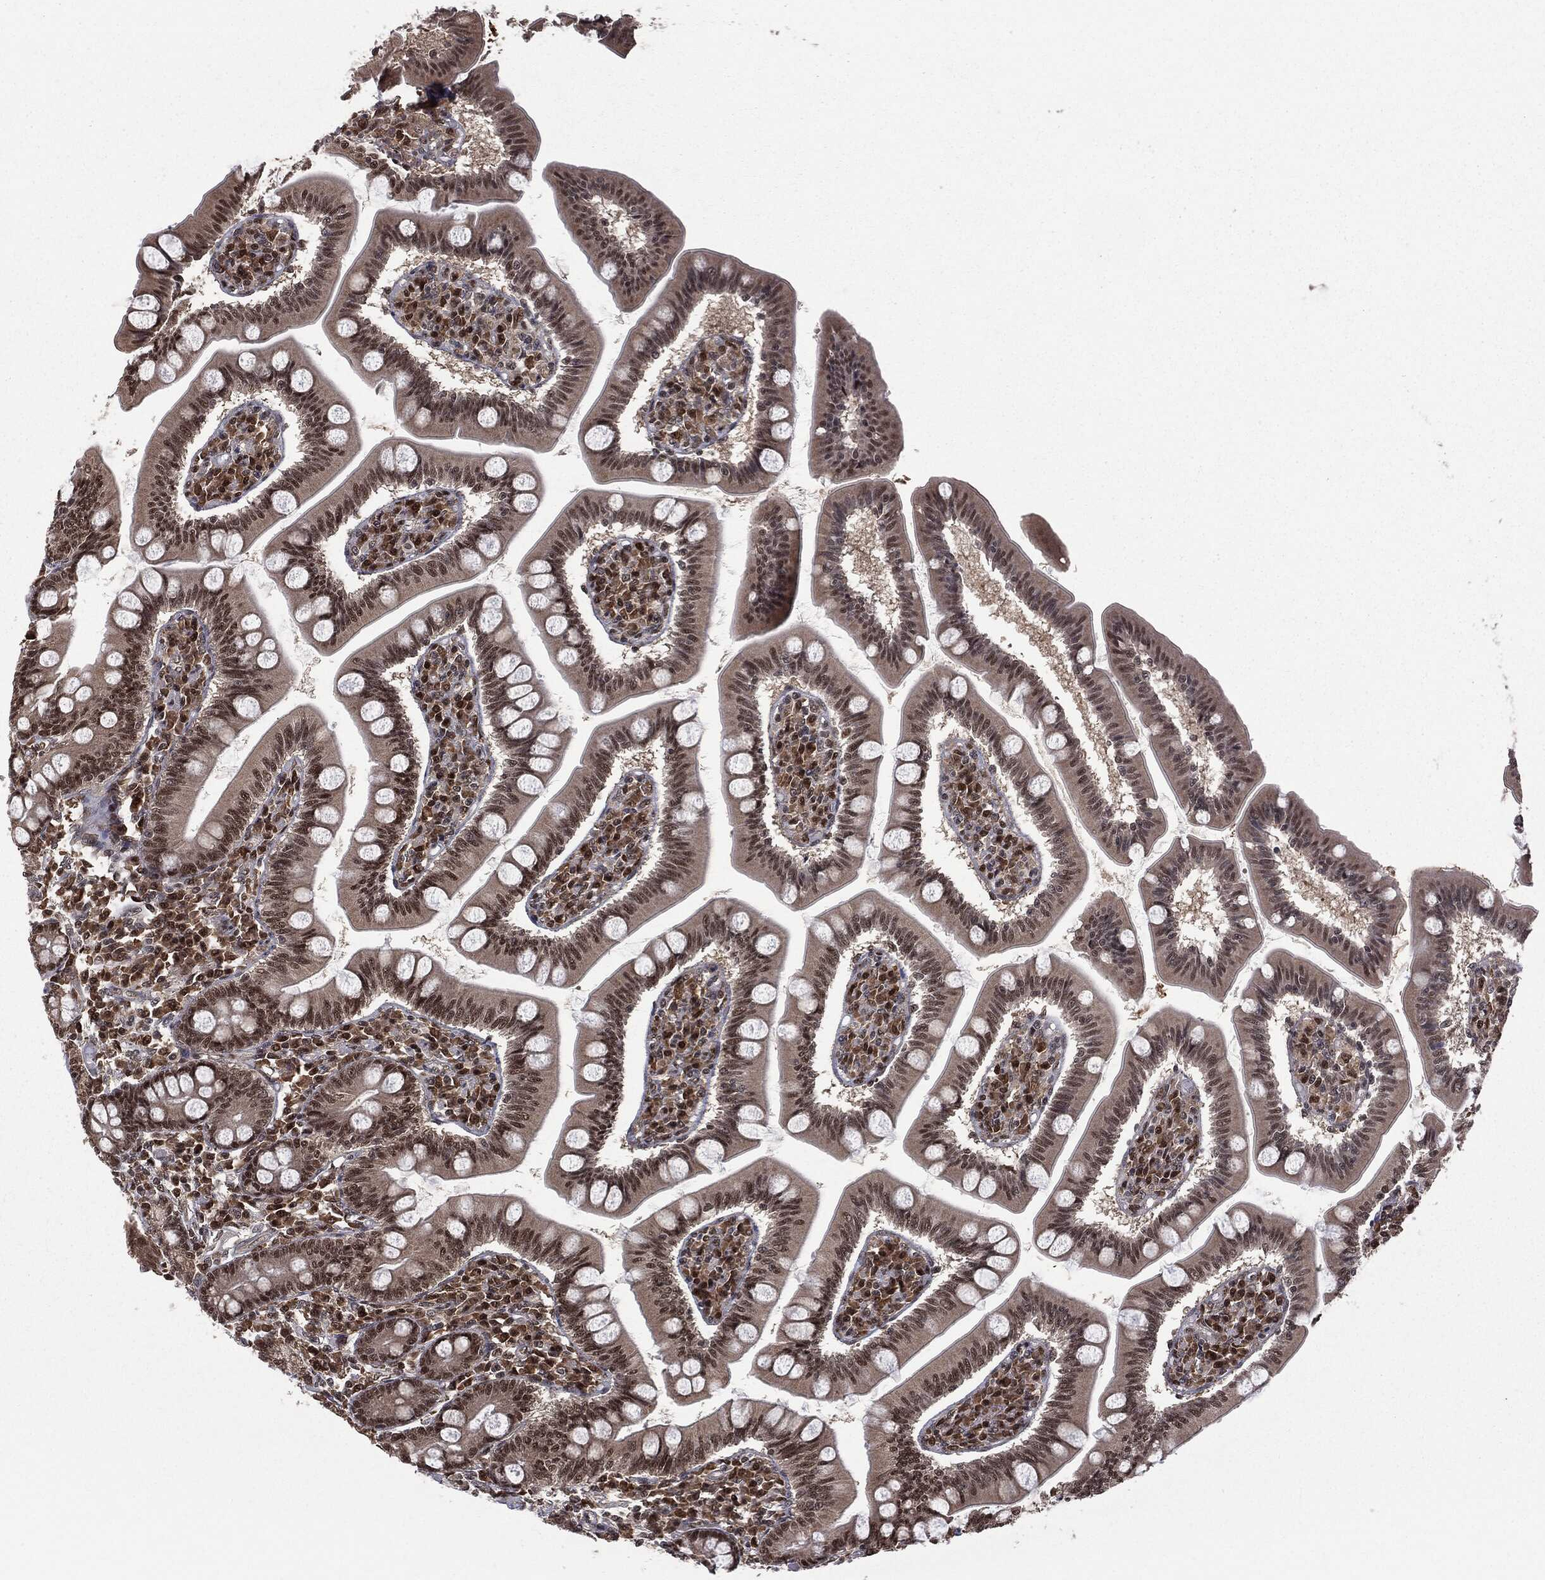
{"staining": {"intensity": "strong", "quantity": ">75%", "location": "nuclear"}, "tissue": "small intestine", "cell_type": "Glandular cells", "image_type": "normal", "snomed": [{"axis": "morphology", "description": "Normal tissue, NOS"}, {"axis": "topography", "description": "Small intestine"}], "caption": "Immunohistochemical staining of normal human small intestine demonstrates high levels of strong nuclear staining in approximately >75% of glandular cells.", "gene": "JMJD6", "patient": {"sex": "male", "age": 88}}